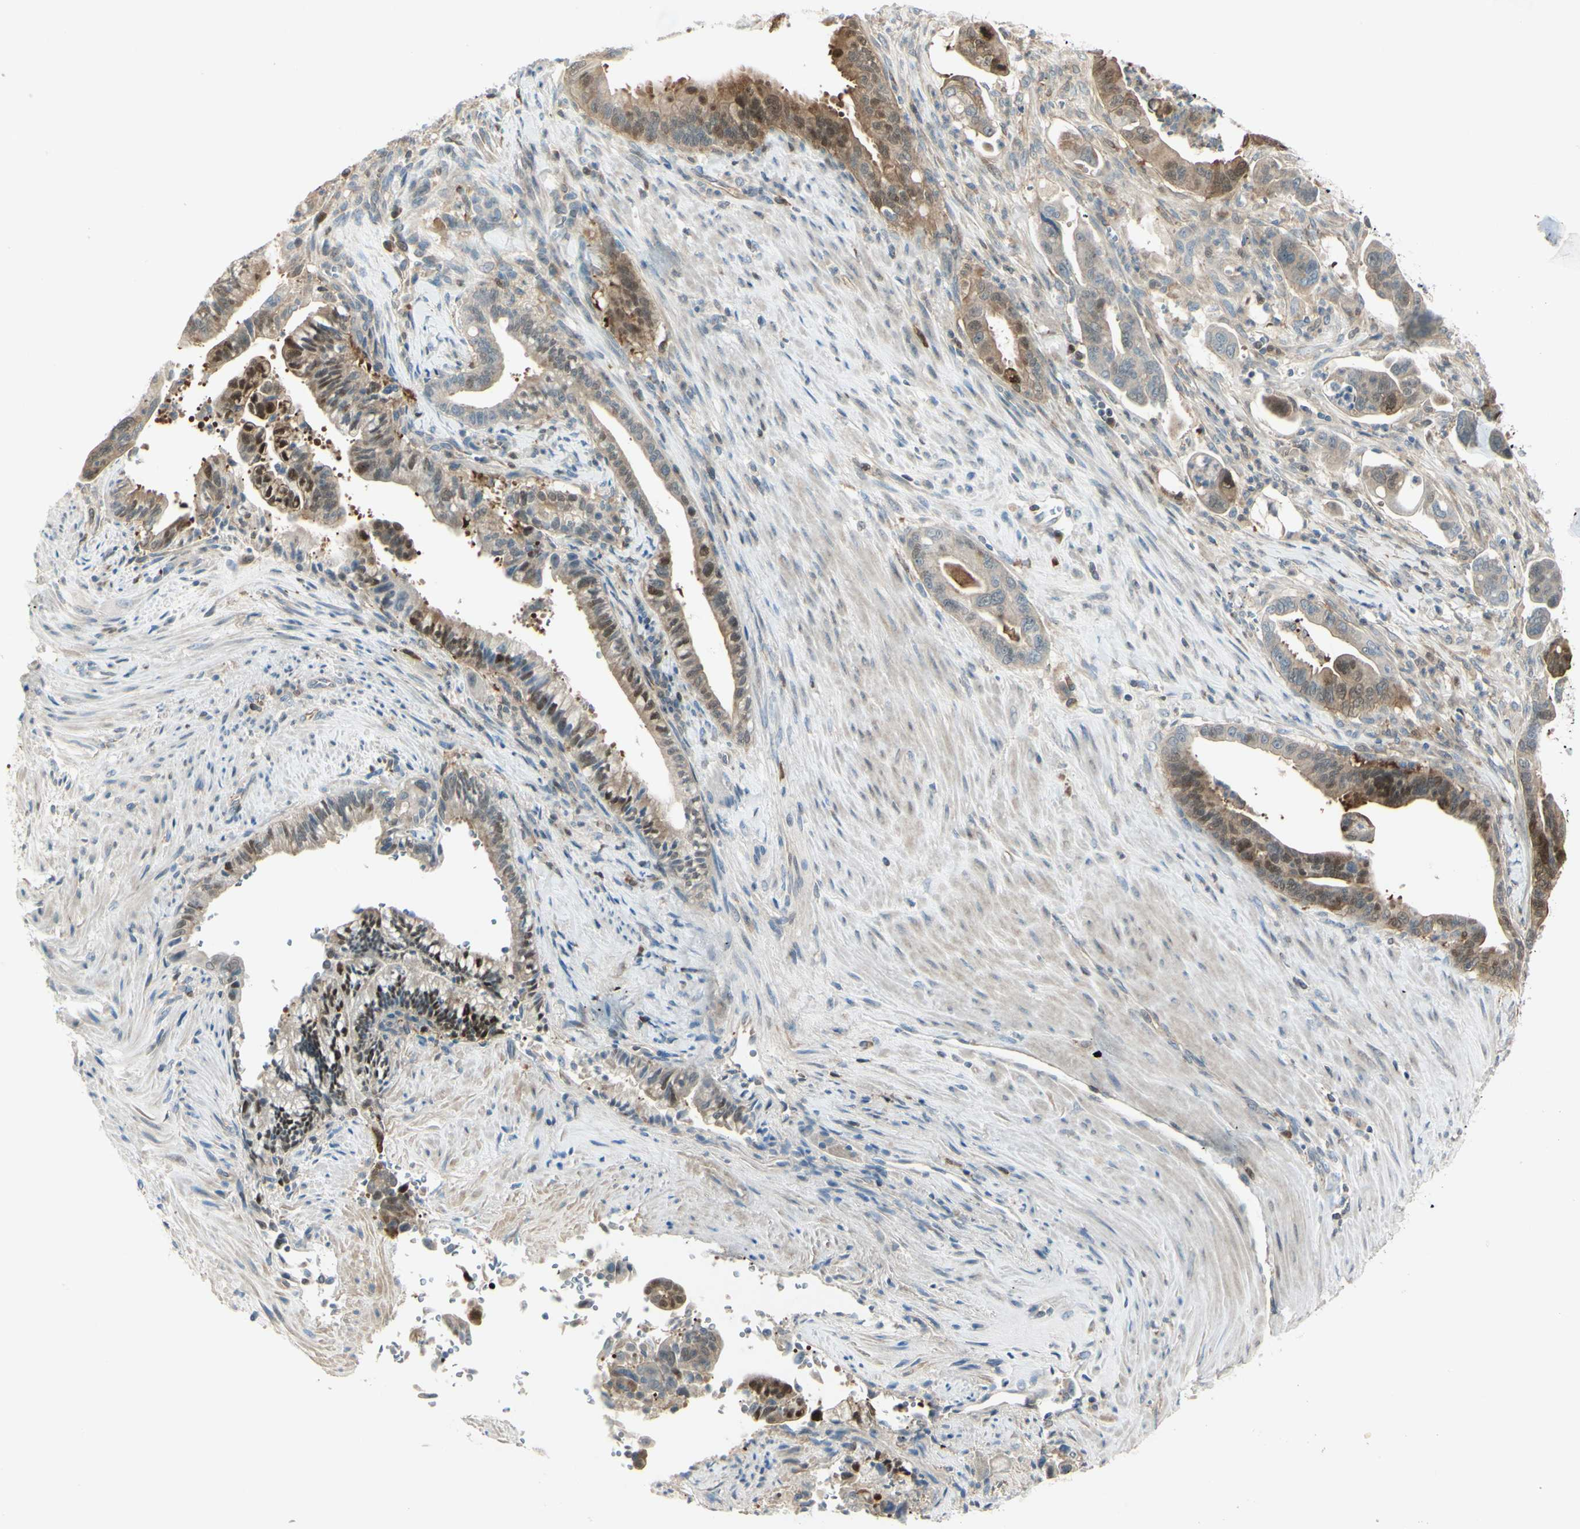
{"staining": {"intensity": "strong", "quantity": "<25%", "location": "nuclear"}, "tissue": "pancreatic cancer", "cell_type": "Tumor cells", "image_type": "cancer", "snomed": [{"axis": "morphology", "description": "Adenocarcinoma, NOS"}, {"axis": "topography", "description": "Pancreas"}], "caption": "A histopathology image of human pancreatic adenocarcinoma stained for a protein shows strong nuclear brown staining in tumor cells.", "gene": "C1orf159", "patient": {"sex": "male", "age": 70}}